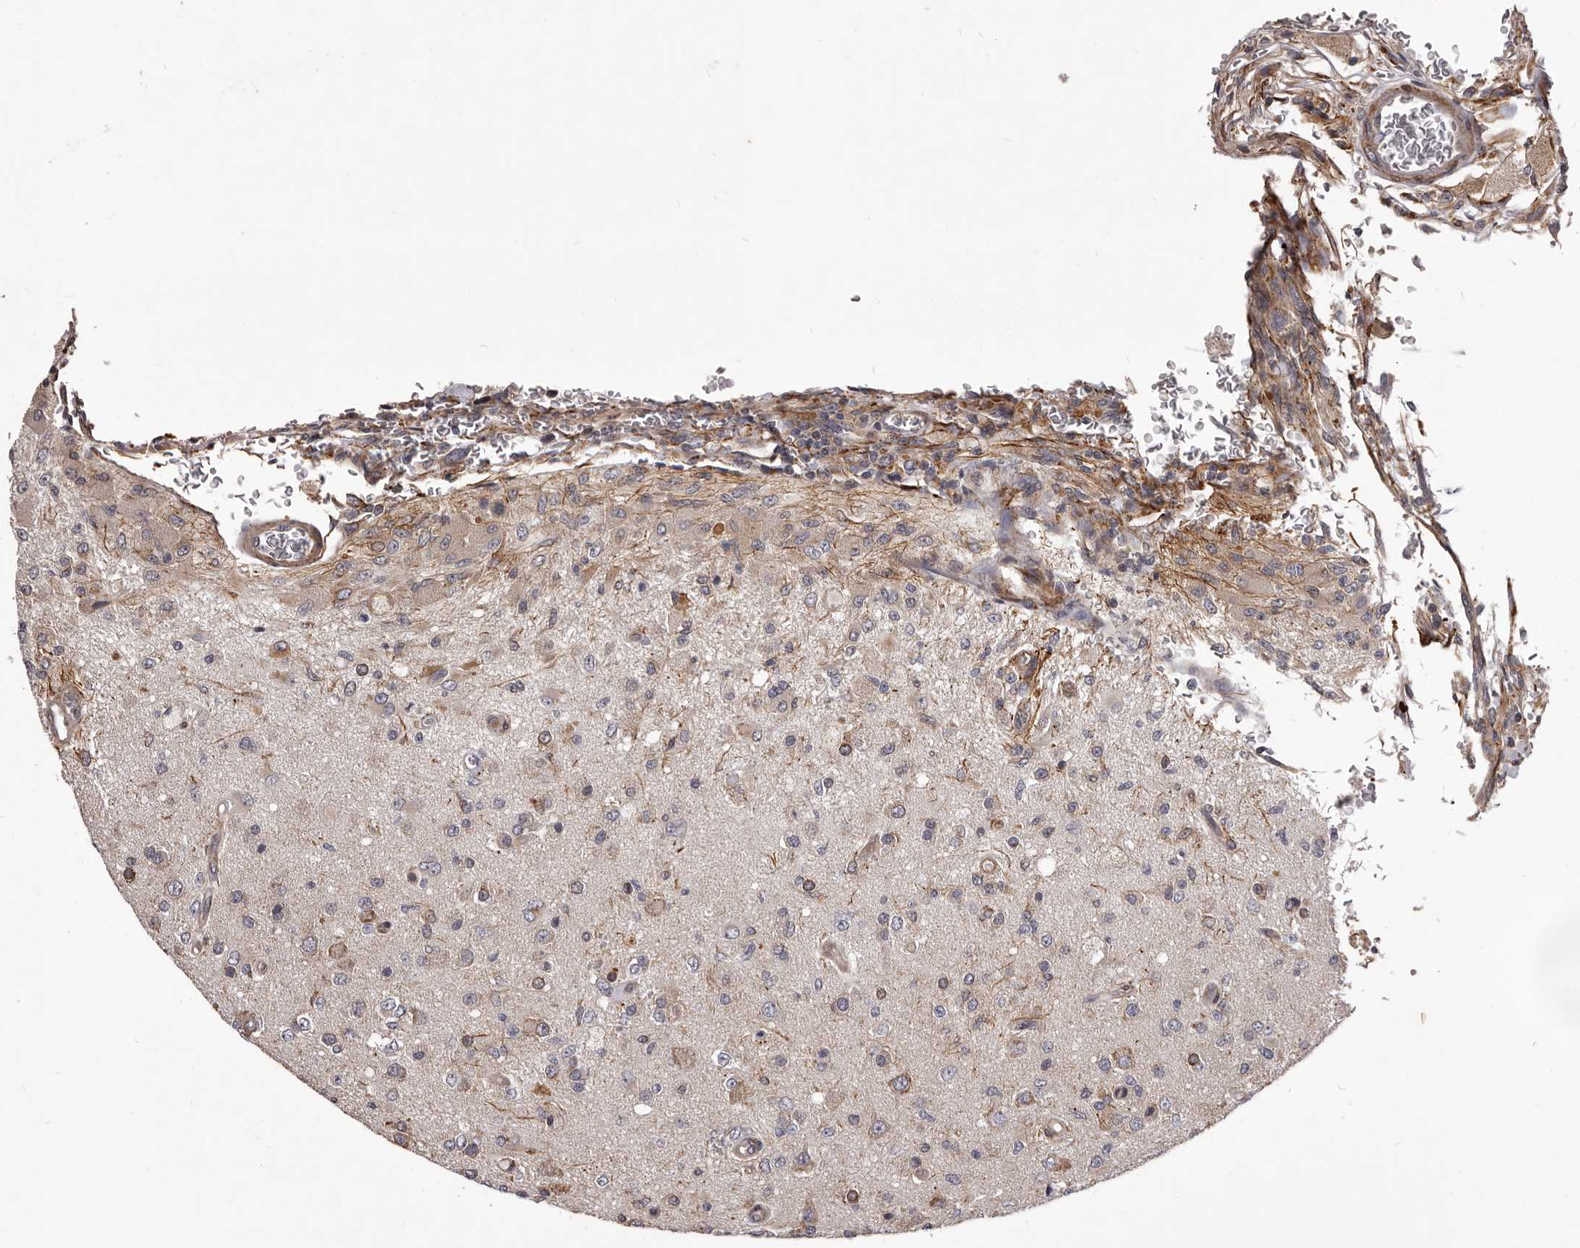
{"staining": {"intensity": "negative", "quantity": "none", "location": "none"}, "tissue": "glioma", "cell_type": "Tumor cells", "image_type": "cancer", "snomed": [{"axis": "morphology", "description": "Normal tissue, NOS"}, {"axis": "morphology", "description": "Glioma, malignant, High grade"}, {"axis": "topography", "description": "Cerebral cortex"}], "caption": "There is no significant positivity in tumor cells of glioma.", "gene": "ALPK1", "patient": {"sex": "male", "age": 77}}